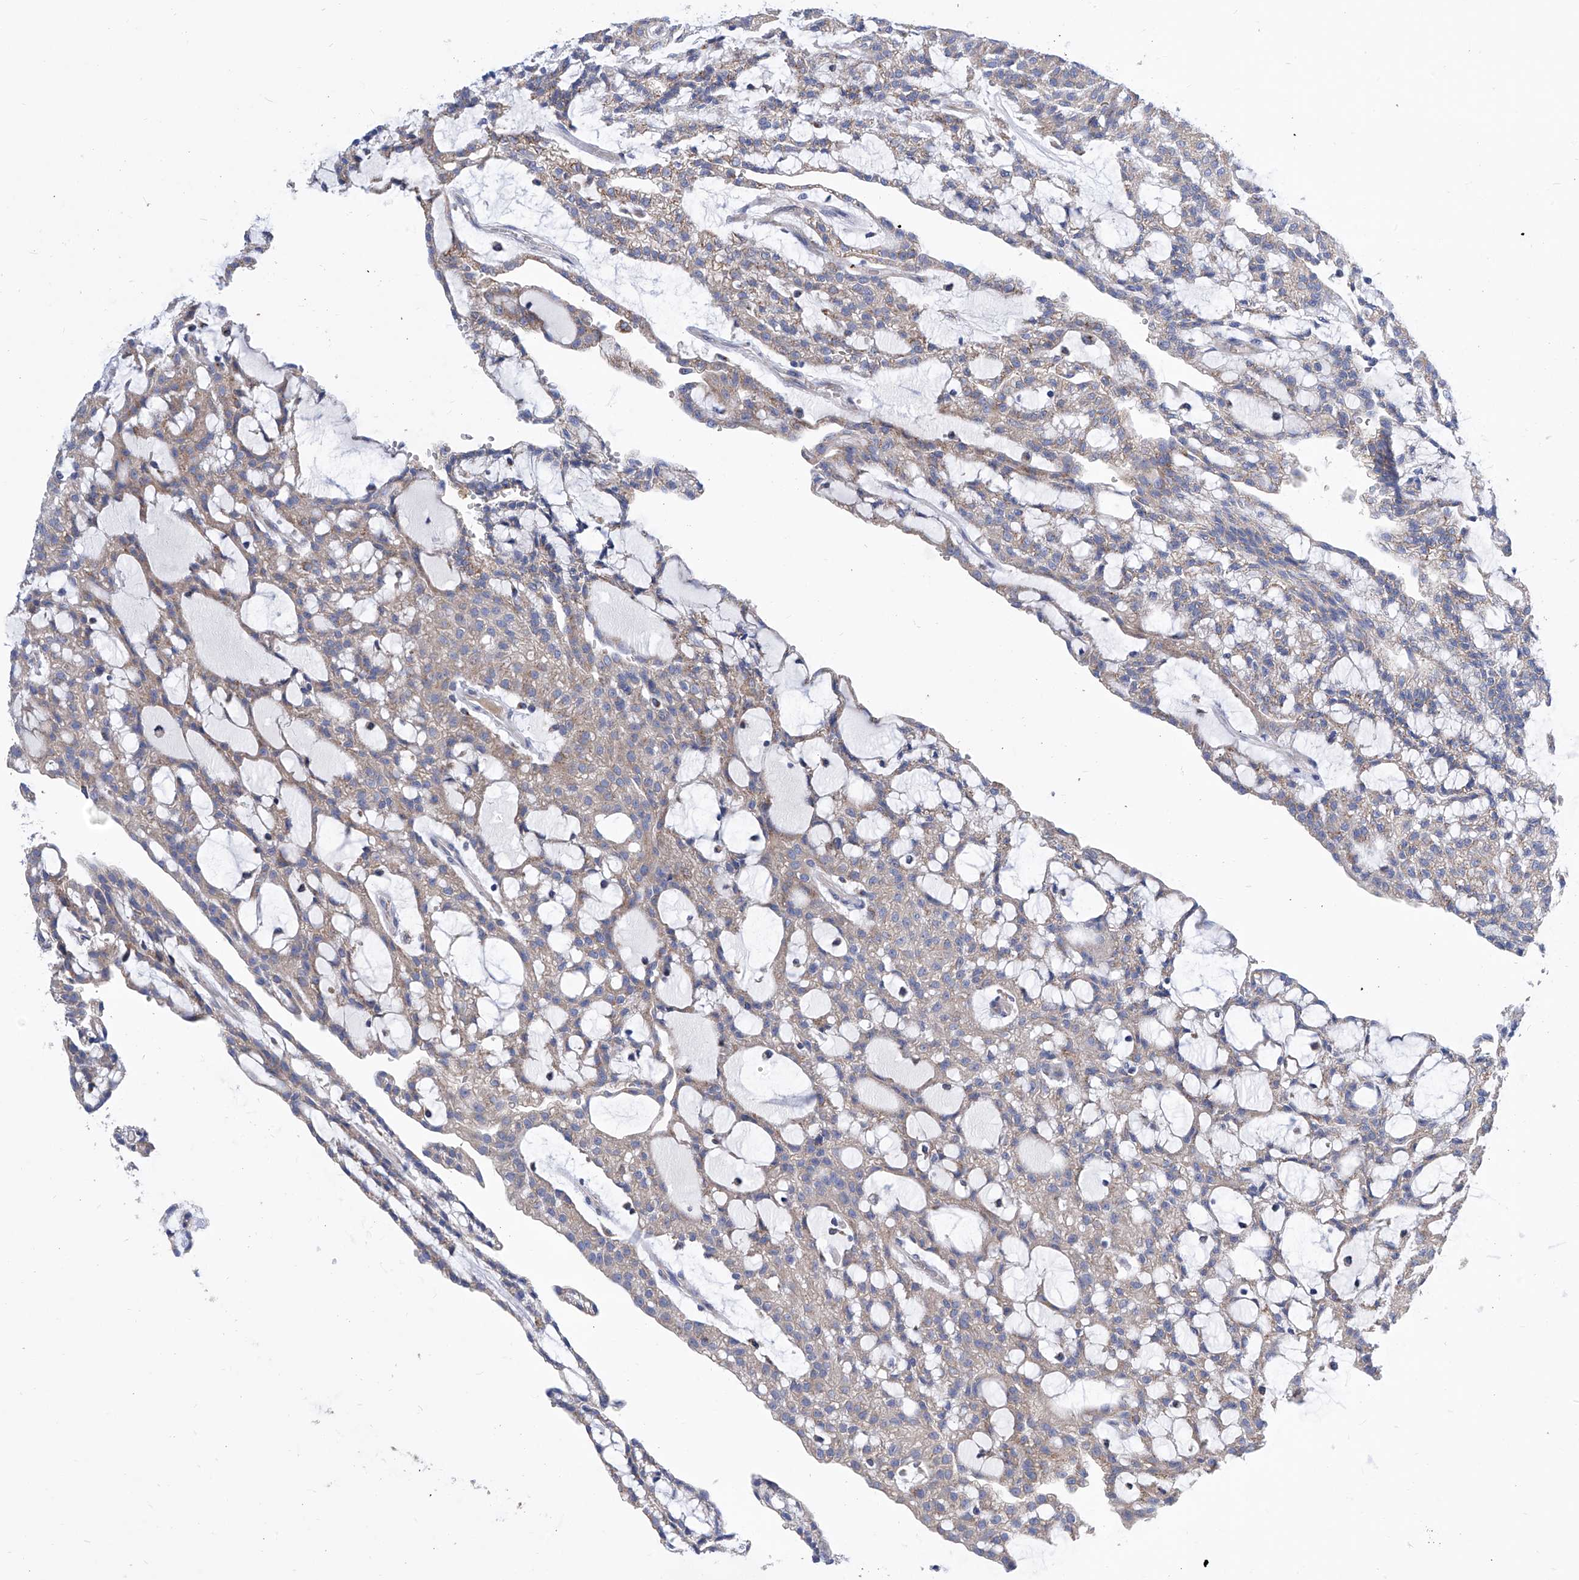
{"staining": {"intensity": "weak", "quantity": "<25%", "location": "cytoplasmic/membranous"}, "tissue": "renal cancer", "cell_type": "Tumor cells", "image_type": "cancer", "snomed": [{"axis": "morphology", "description": "Adenocarcinoma, NOS"}, {"axis": "topography", "description": "Kidney"}], "caption": "Immunohistochemistry photomicrograph of neoplastic tissue: human renal cancer (adenocarcinoma) stained with DAB (3,3'-diaminobenzidine) exhibits no significant protein positivity in tumor cells.", "gene": "TJAP1", "patient": {"sex": "male", "age": 63}}